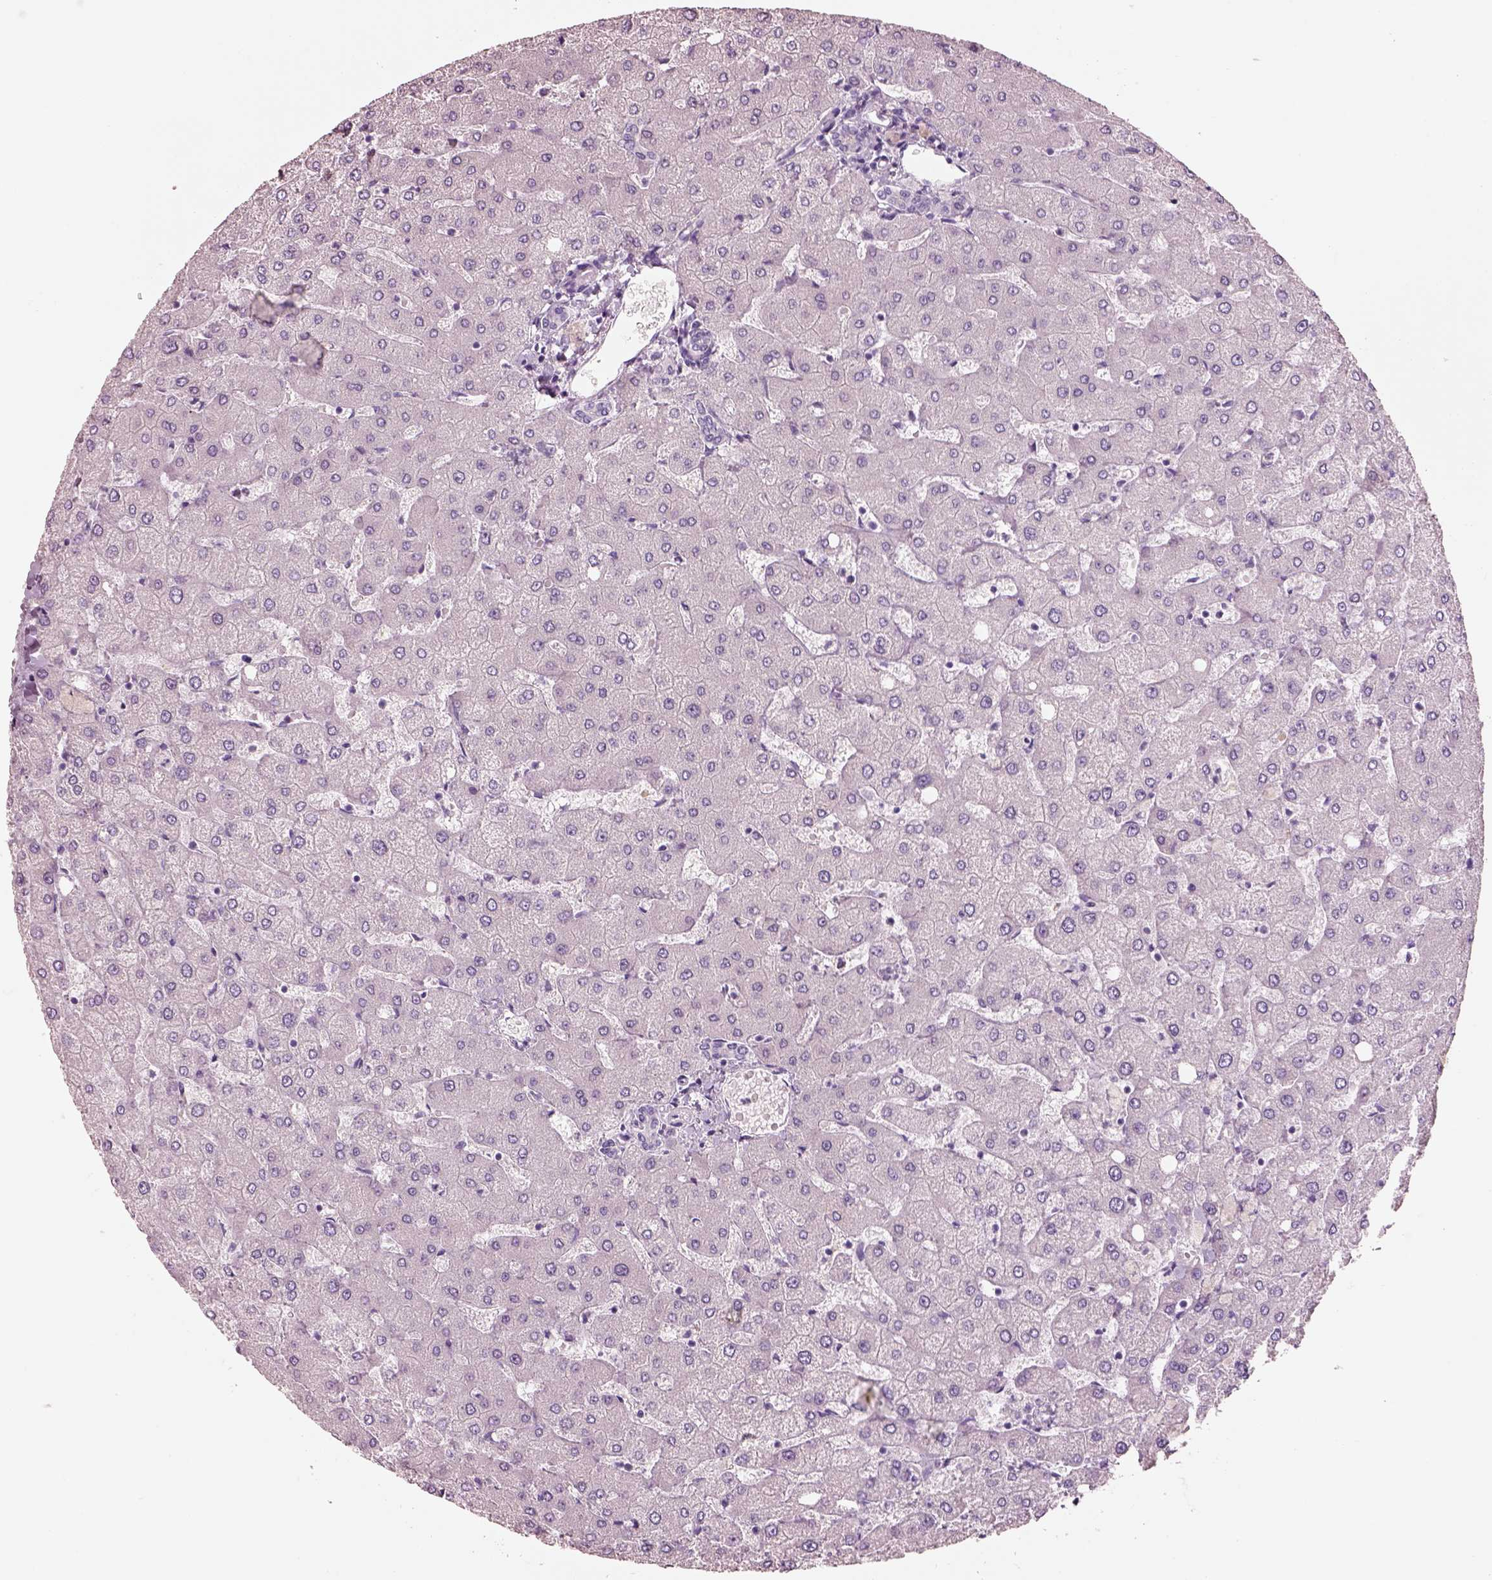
{"staining": {"intensity": "negative", "quantity": "none", "location": "none"}, "tissue": "liver", "cell_type": "Cholangiocytes", "image_type": "normal", "snomed": [{"axis": "morphology", "description": "Normal tissue, NOS"}, {"axis": "topography", "description": "Liver"}], "caption": "Cholangiocytes show no significant protein expression in unremarkable liver. (Immunohistochemistry (ihc), brightfield microscopy, high magnification).", "gene": "PNOC", "patient": {"sex": "female", "age": 54}}